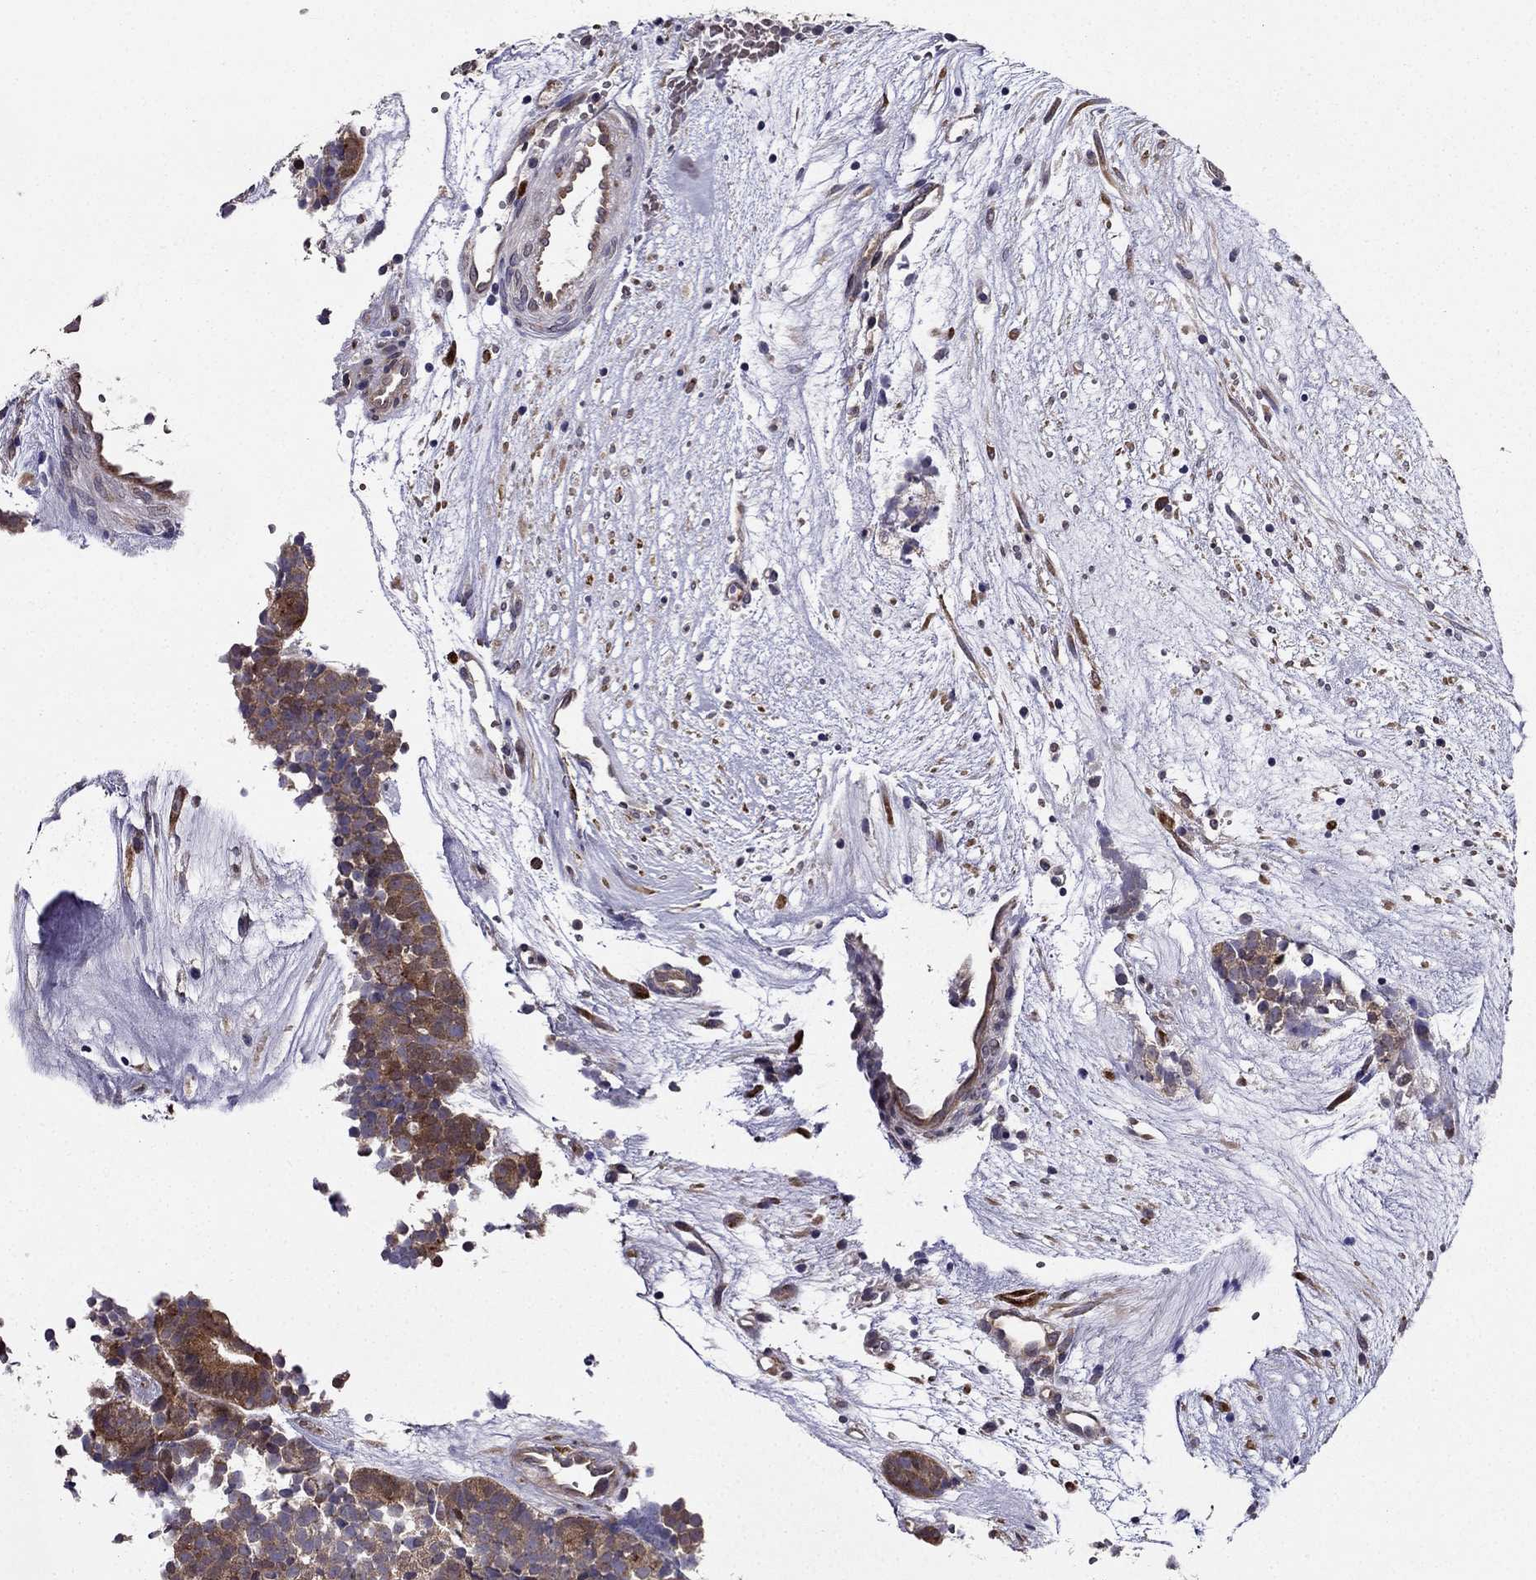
{"staining": {"intensity": "moderate", "quantity": "<25%", "location": "cytoplasmic/membranous"}, "tissue": "head and neck cancer", "cell_type": "Tumor cells", "image_type": "cancer", "snomed": [{"axis": "morphology", "description": "Adenocarcinoma, NOS"}, {"axis": "topography", "description": "Head-Neck"}], "caption": "Immunohistochemical staining of head and neck adenocarcinoma demonstrates low levels of moderate cytoplasmic/membranous positivity in approximately <25% of tumor cells. Using DAB (3,3'-diaminobenzidine) (brown) and hematoxylin (blue) stains, captured at high magnification using brightfield microscopy.", "gene": "ARHGEF28", "patient": {"sex": "female", "age": 81}}